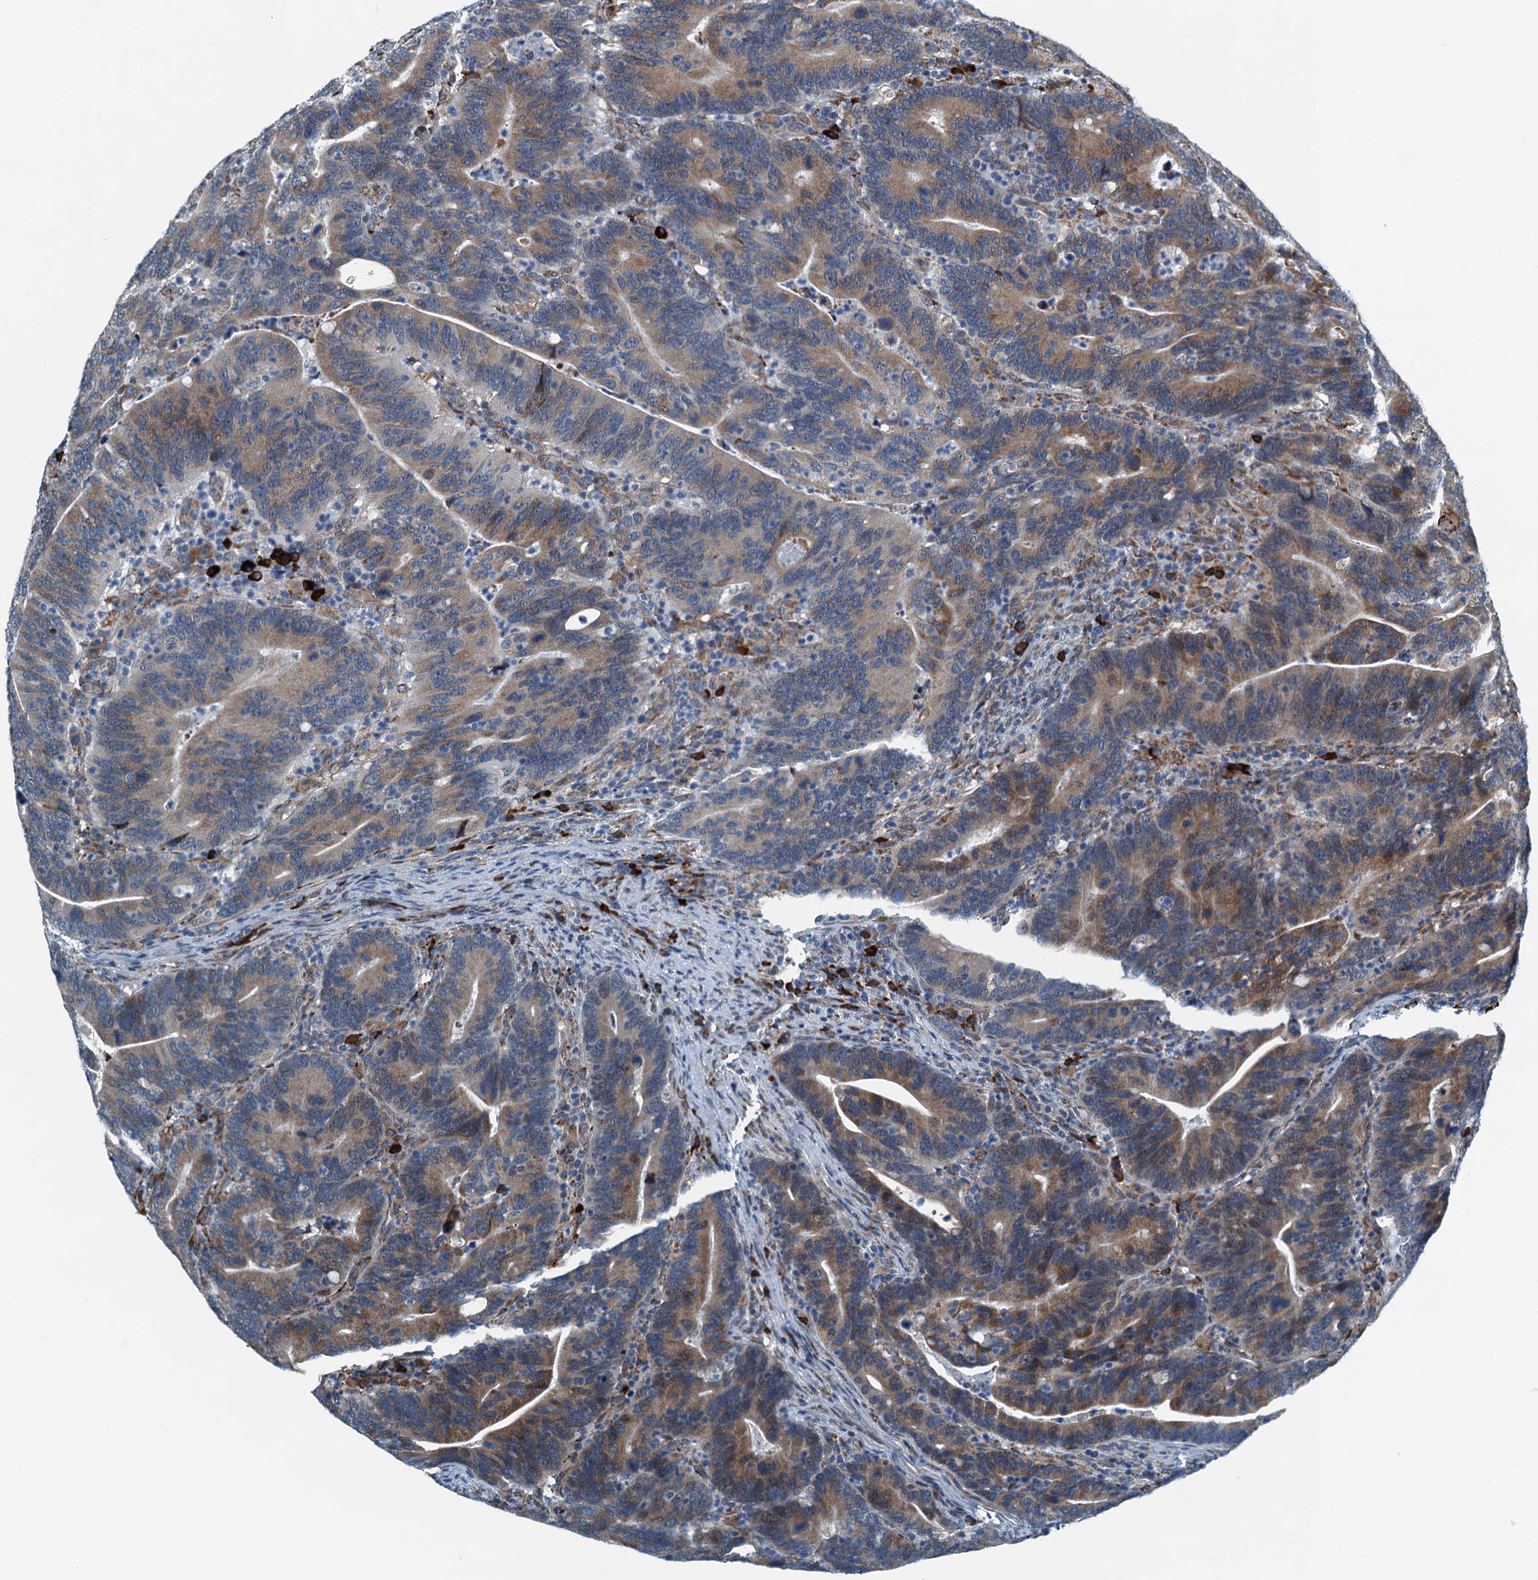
{"staining": {"intensity": "moderate", "quantity": "25%-75%", "location": "cytoplasmic/membranous"}, "tissue": "colorectal cancer", "cell_type": "Tumor cells", "image_type": "cancer", "snomed": [{"axis": "morphology", "description": "Adenocarcinoma, NOS"}, {"axis": "topography", "description": "Colon"}], "caption": "Immunohistochemical staining of human adenocarcinoma (colorectal) exhibits moderate cytoplasmic/membranous protein staining in approximately 25%-75% of tumor cells. The protein is shown in brown color, while the nuclei are stained blue.", "gene": "TAMALIN", "patient": {"sex": "female", "age": 66}}